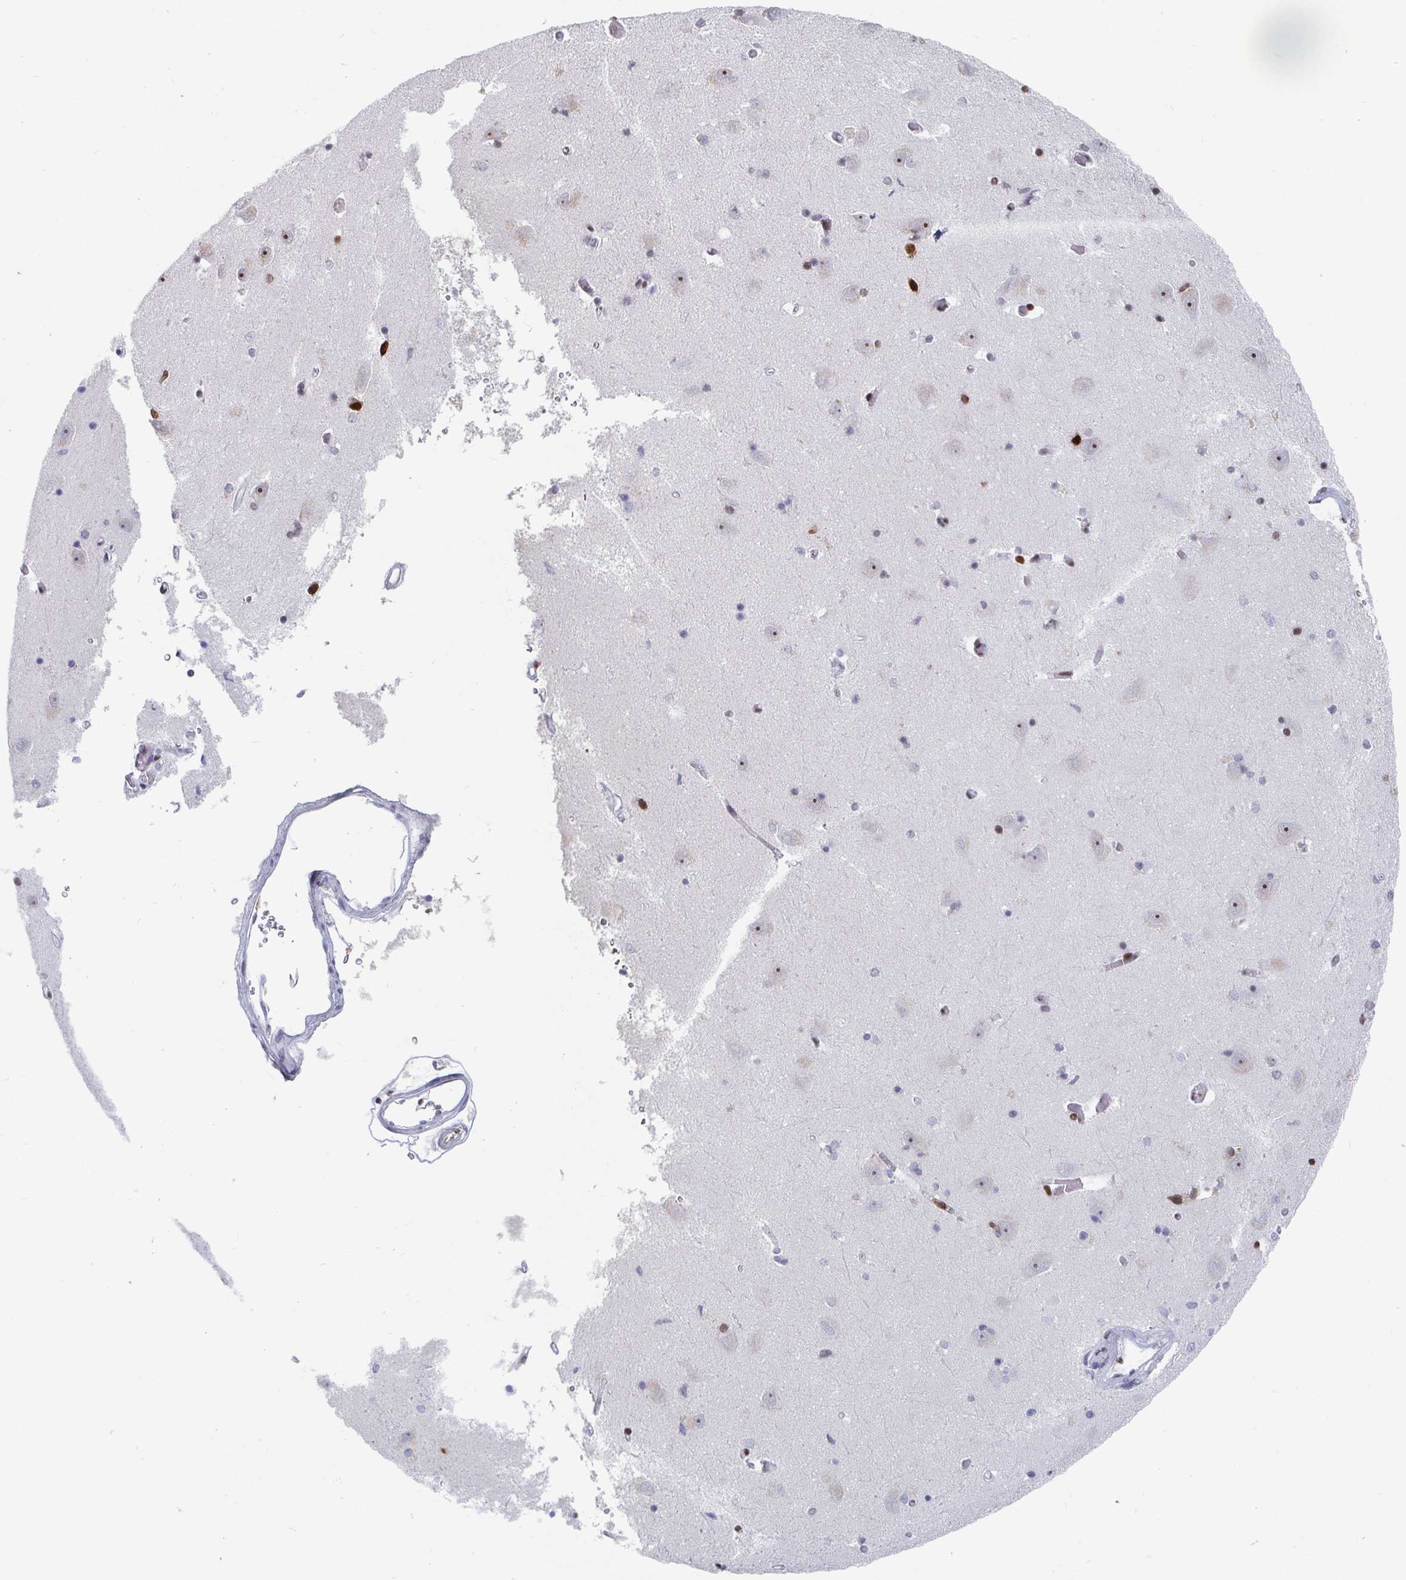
{"staining": {"intensity": "weak", "quantity": "<25%", "location": "nuclear"}, "tissue": "caudate", "cell_type": "Glial cells", "image_type": "normal", "snomed": [{"axis": "morphology", "description": "Normal tissue, NOS"}, {"axis": "topography", "description": "Lateral ventricle wall"}, {"axis": "topography", "description": "Hippocampus"}], "caption": "A high-resolution micrograph shows immunohistochemistry staining of benign caudate, which reveals no significant positivity in glial cells. (DAB (3,3'-diaminobenzidine) immunohistochemistry with hematoxylin counter stain).", "gene": "EWSR1", "patient": {"sex": "female", "age": 63}}